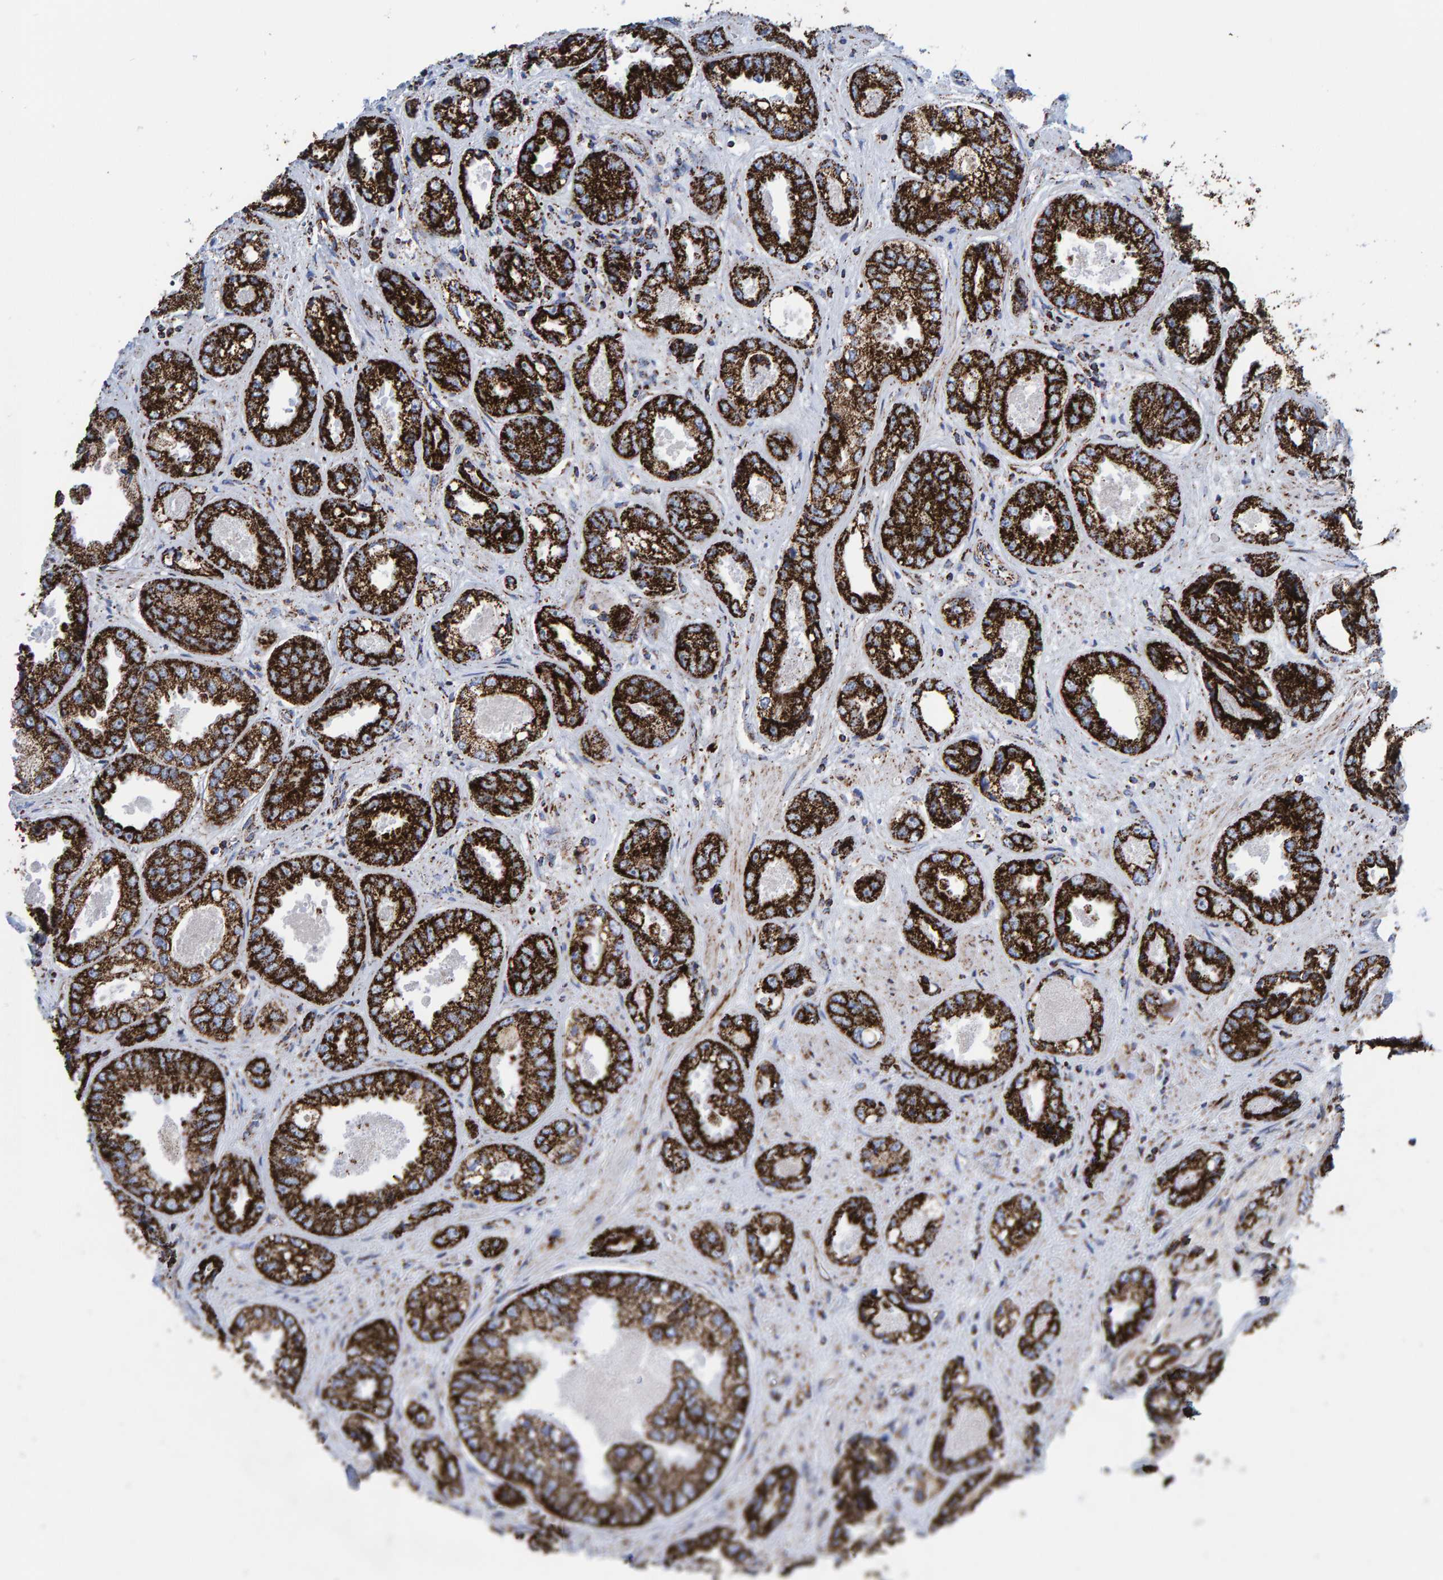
{"staining": {"intensity": "strong", "quantity": ">75%", "location": "cytoplasmic/membranous"}, "tissue": "prostate cancer", "cell_type": "Tumor cells", "image_type": "cancer", "snomed": [{"axis": "morphology", "description": "Adenocarcinoma, High grade"}, {"axis": "topography", "description": "Prostate"}], "caption": "Immunohistochemical staining of prostate cancer reveals high levels of strong cytoplasmic/membranous protein positivity in approximately >75% of tumor cells.", "gene": "ENSG00000262660", "patient": {"sex": "male", "age": 61}}